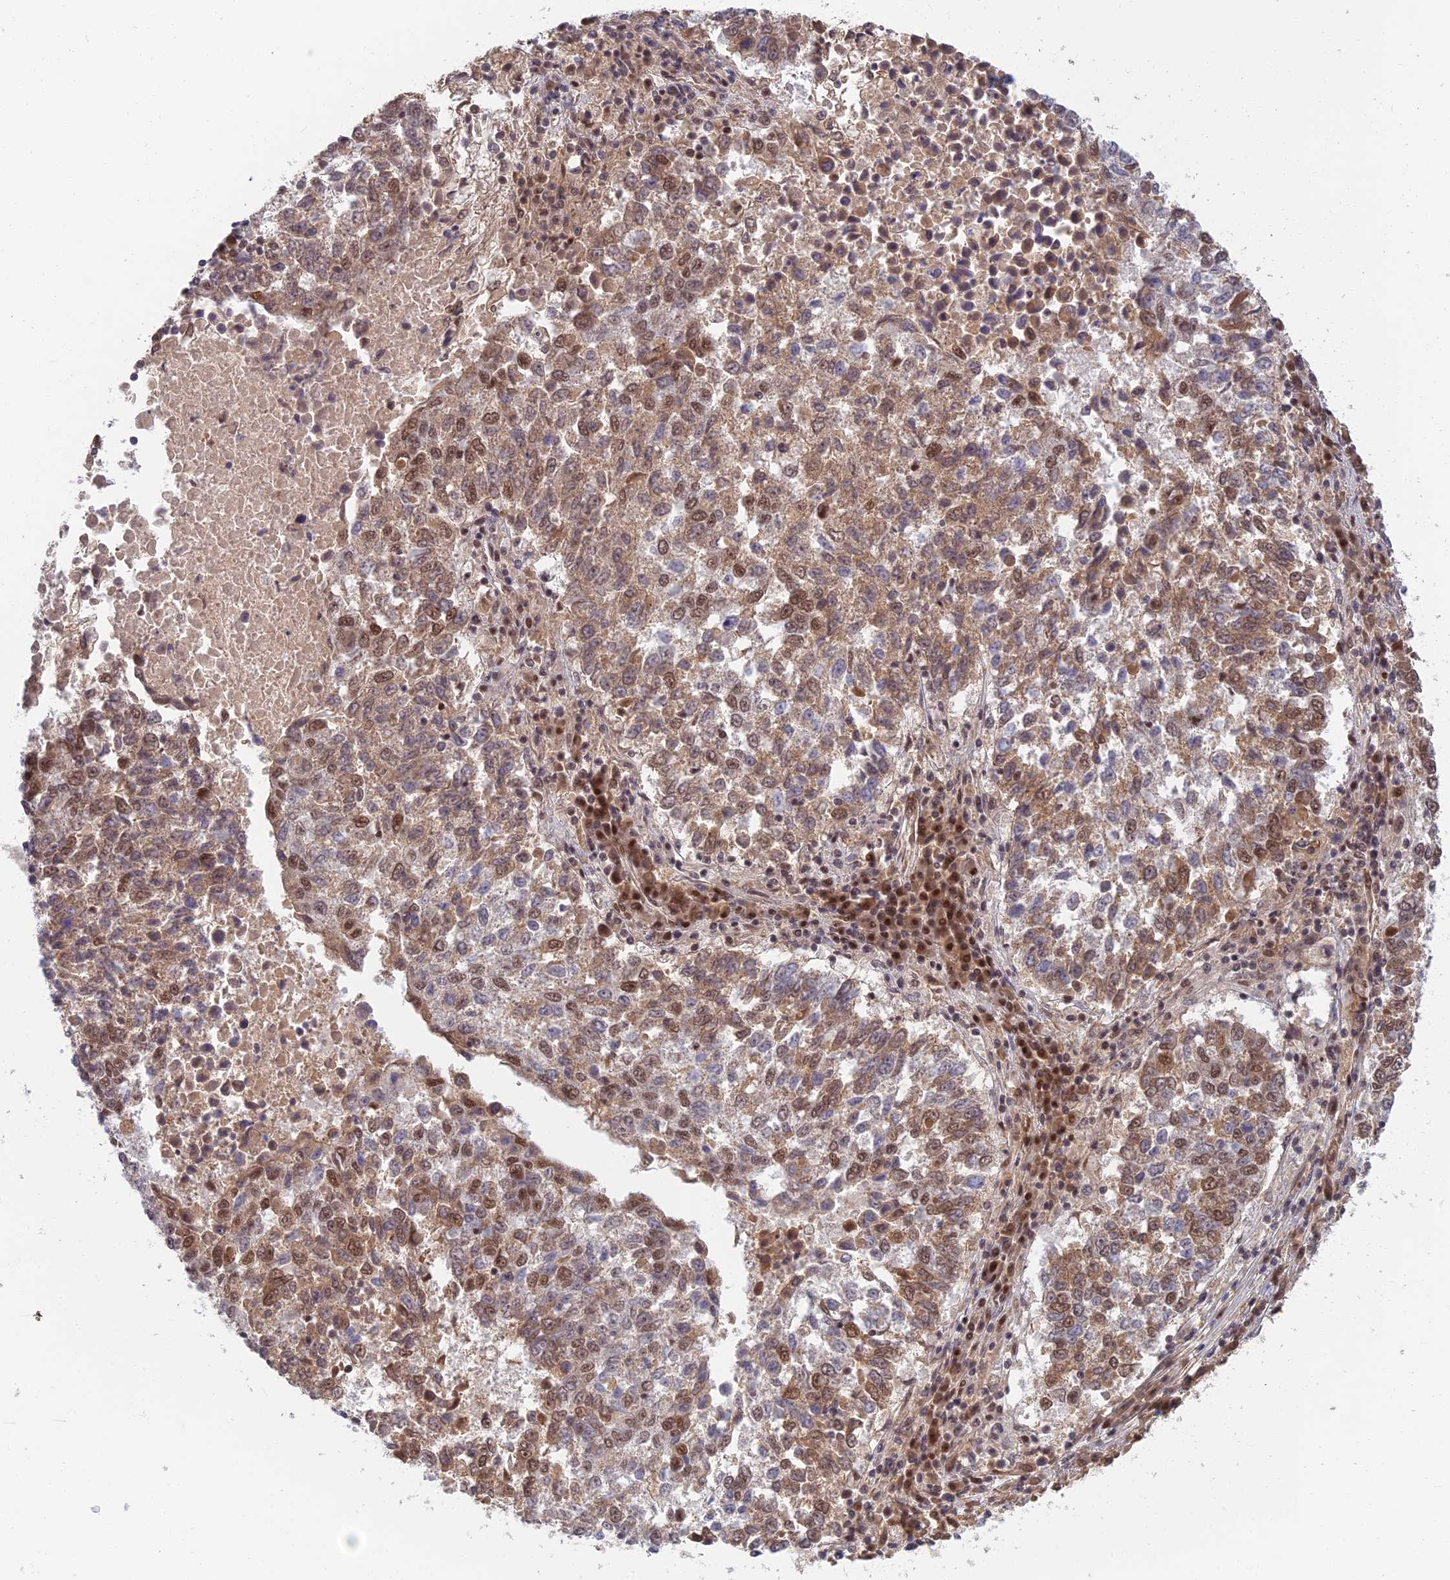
{"staining": {"intensity": "moderate", "quantity": ">75%", "location": "cytoplasmic/membranous,nuclear"}, "tissue": "lung cancer", "cell_type": "Tumor cells", "image_type": "cancer", "snomed": [{"axis": "morphology", "description": "Squamous cell carcinoma, NOS"}, {"axis": "topography", "description": "Lung"}], "caption": "The image displays immunohistochemical staining of lung cancer (squamous cell carcinoma). There is moderate cytoplasmic/membranous and nuclear positivity is present in about >75% of tumor cells.", "gene": "TCEA2", "patient": {"sex": "male", "age": 73}}